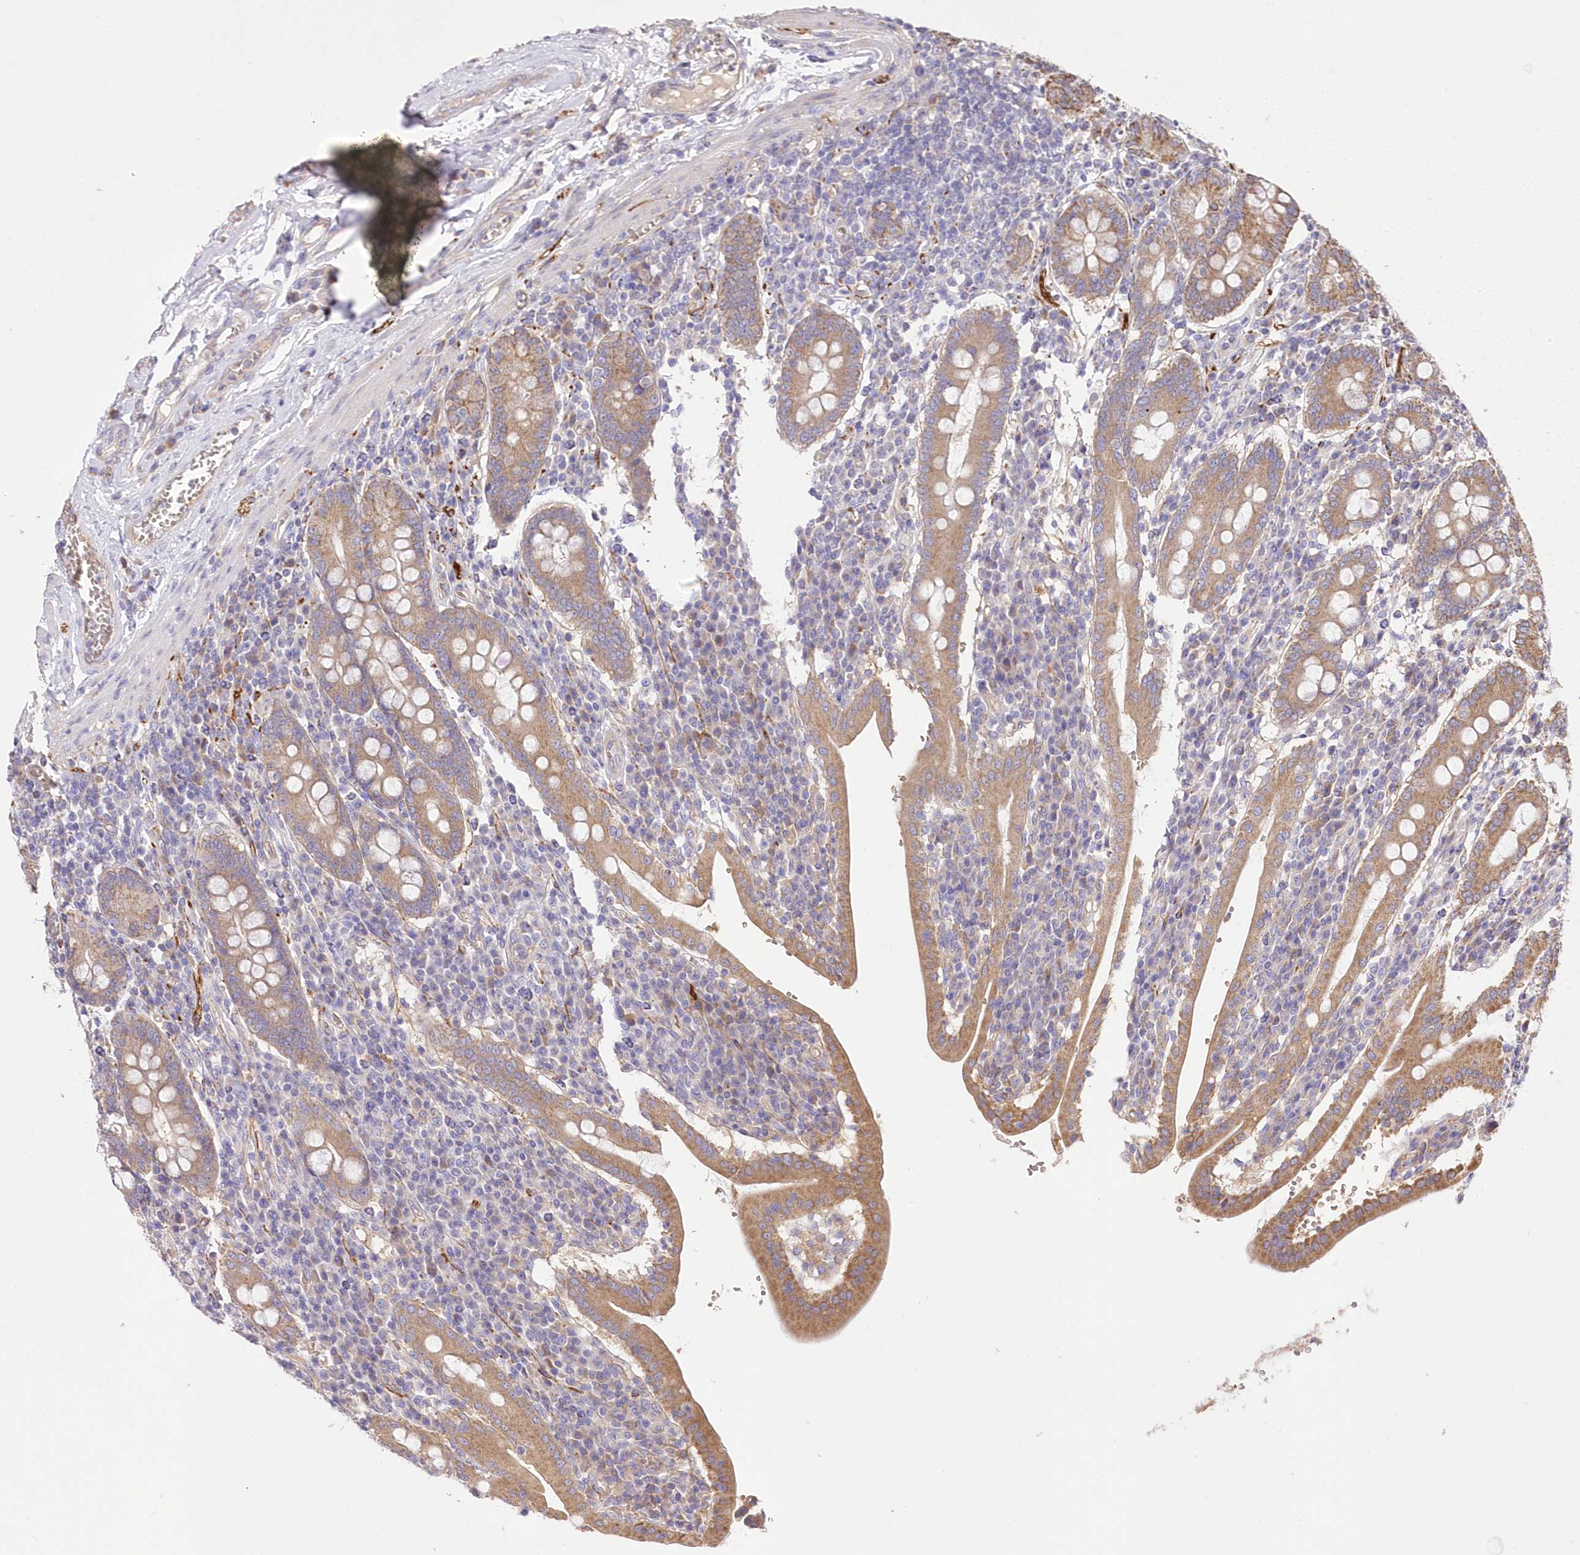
{"staining": {"intensity": "moderate", "quantity": "25%-75%", "location": "cytoplasmic/membranous"}, "tissue": "duodenum", "cell_type": "Glandular cells", "image_type": "normal", "snomed": [{"axis": "morphology", "description": "Normal tissue, NOS"}, {"axis": "morphology", "description": "Adenocarcinoma, NOS"}, {"axis": "topography", "description": "Pancreas"}, {"axis": "topography", "description": "Duodenum"}], "caption": "This is an image of immunohistochemistry staining of normal duodenum, which shows moderate expression in the cytoplasmic/membranous of glandular cells.", "gene": "FCHO2", "patient": {"sex": "male", "age": 50}}